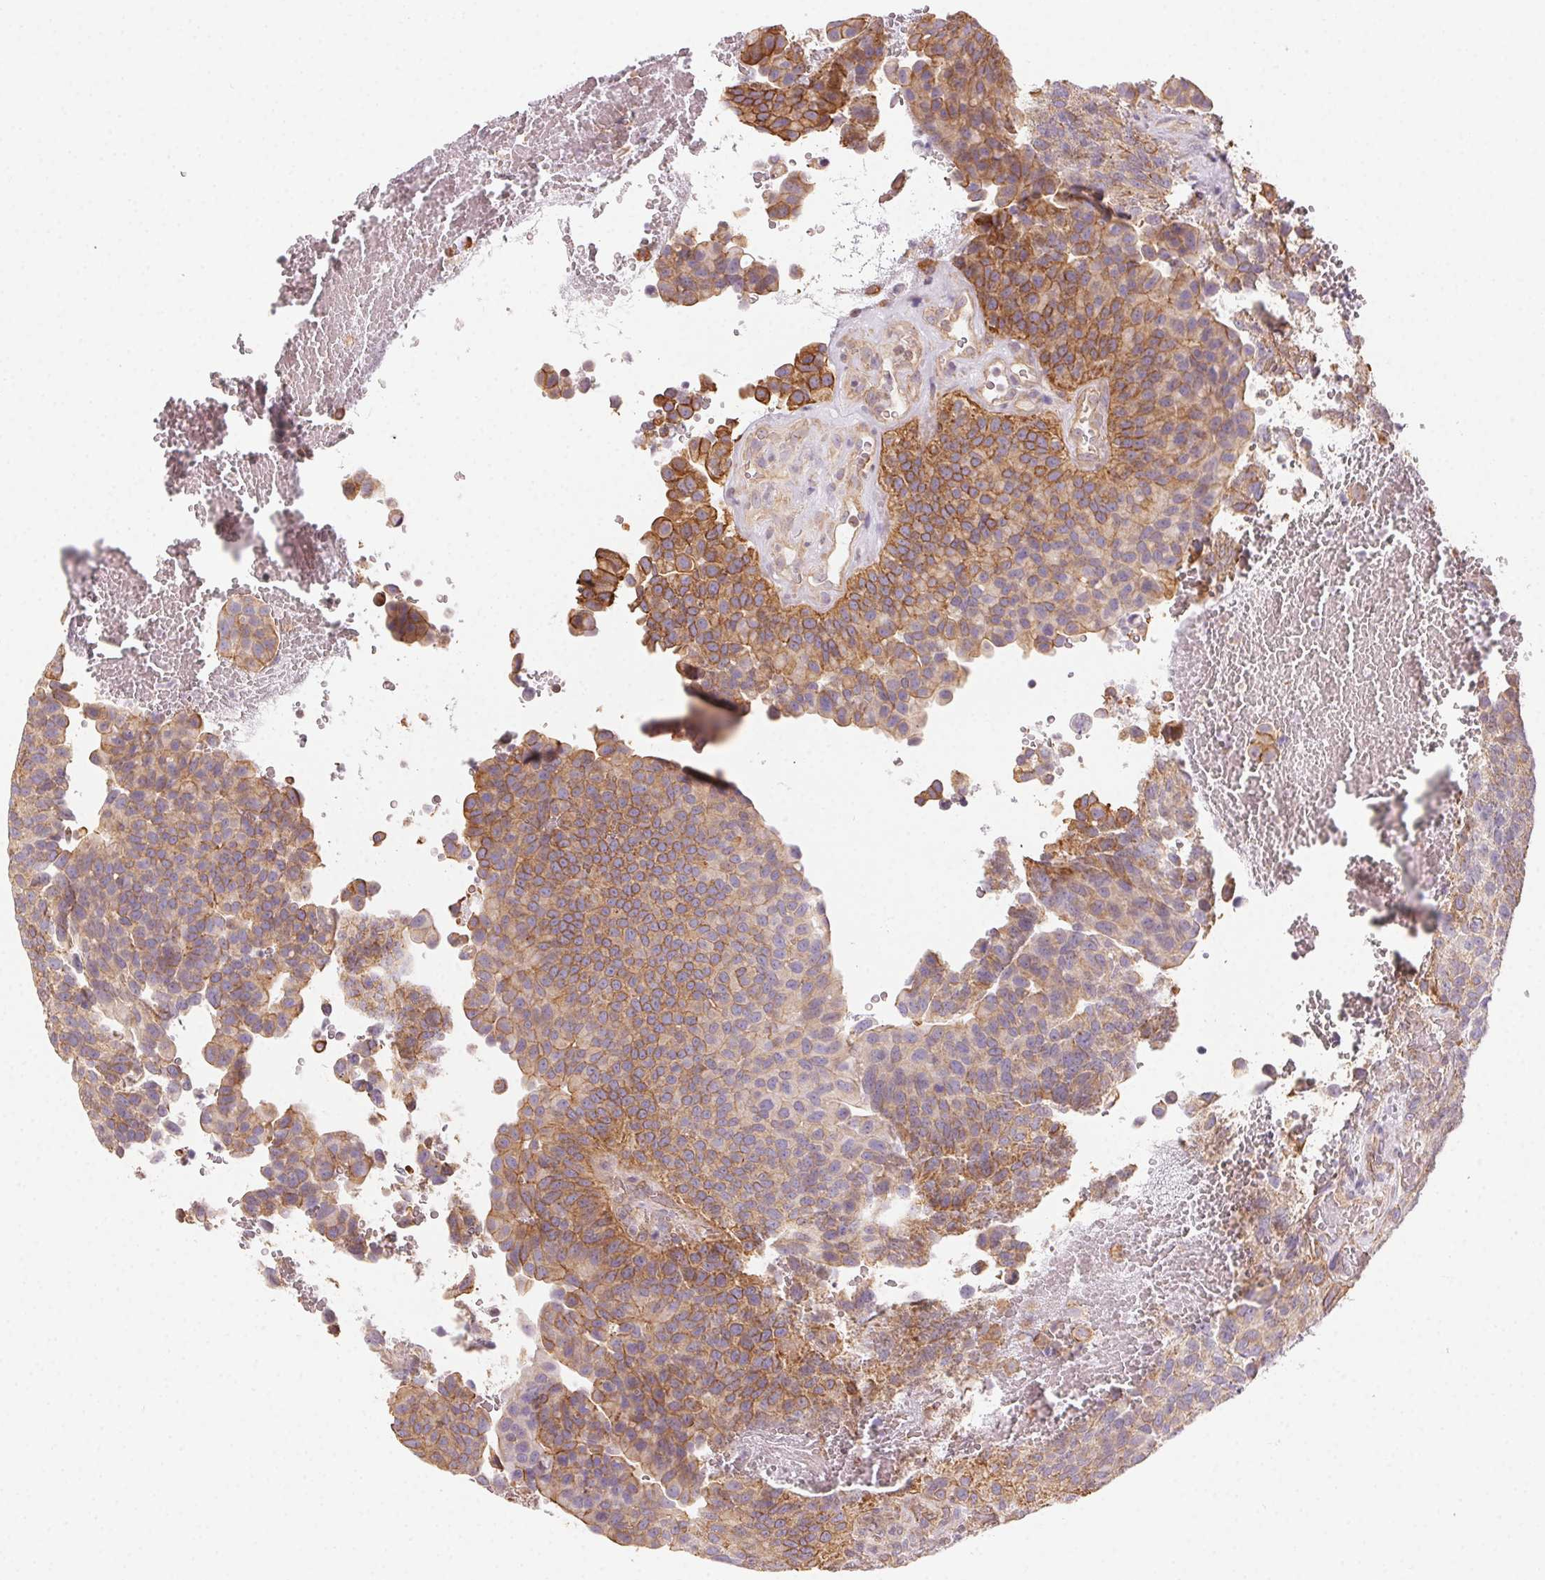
{"staining": {"intensity": "moderate", "quantity": ">75%", "location": "cytoplasmic/membranous"}, "tissue": "urothelial cancer", "cell_type": "Tumor cells", "image_type": "cancer", "snomed": [{"axis": "morphology", "description": "Urothelial carcinoma, Low grade"}, {"axis": "topography", "description": "Urinary bladder"}], "caption": "A brown stain highlights moderate cytoplasmic/membranous staining of a protein in low-grade urothelial carcinoma tumor cells. (DAB IHC with brightfield microscopy, high magnification).", "gene": "PLA2G4F", "patient": {"sex": "male", "age": 76}}